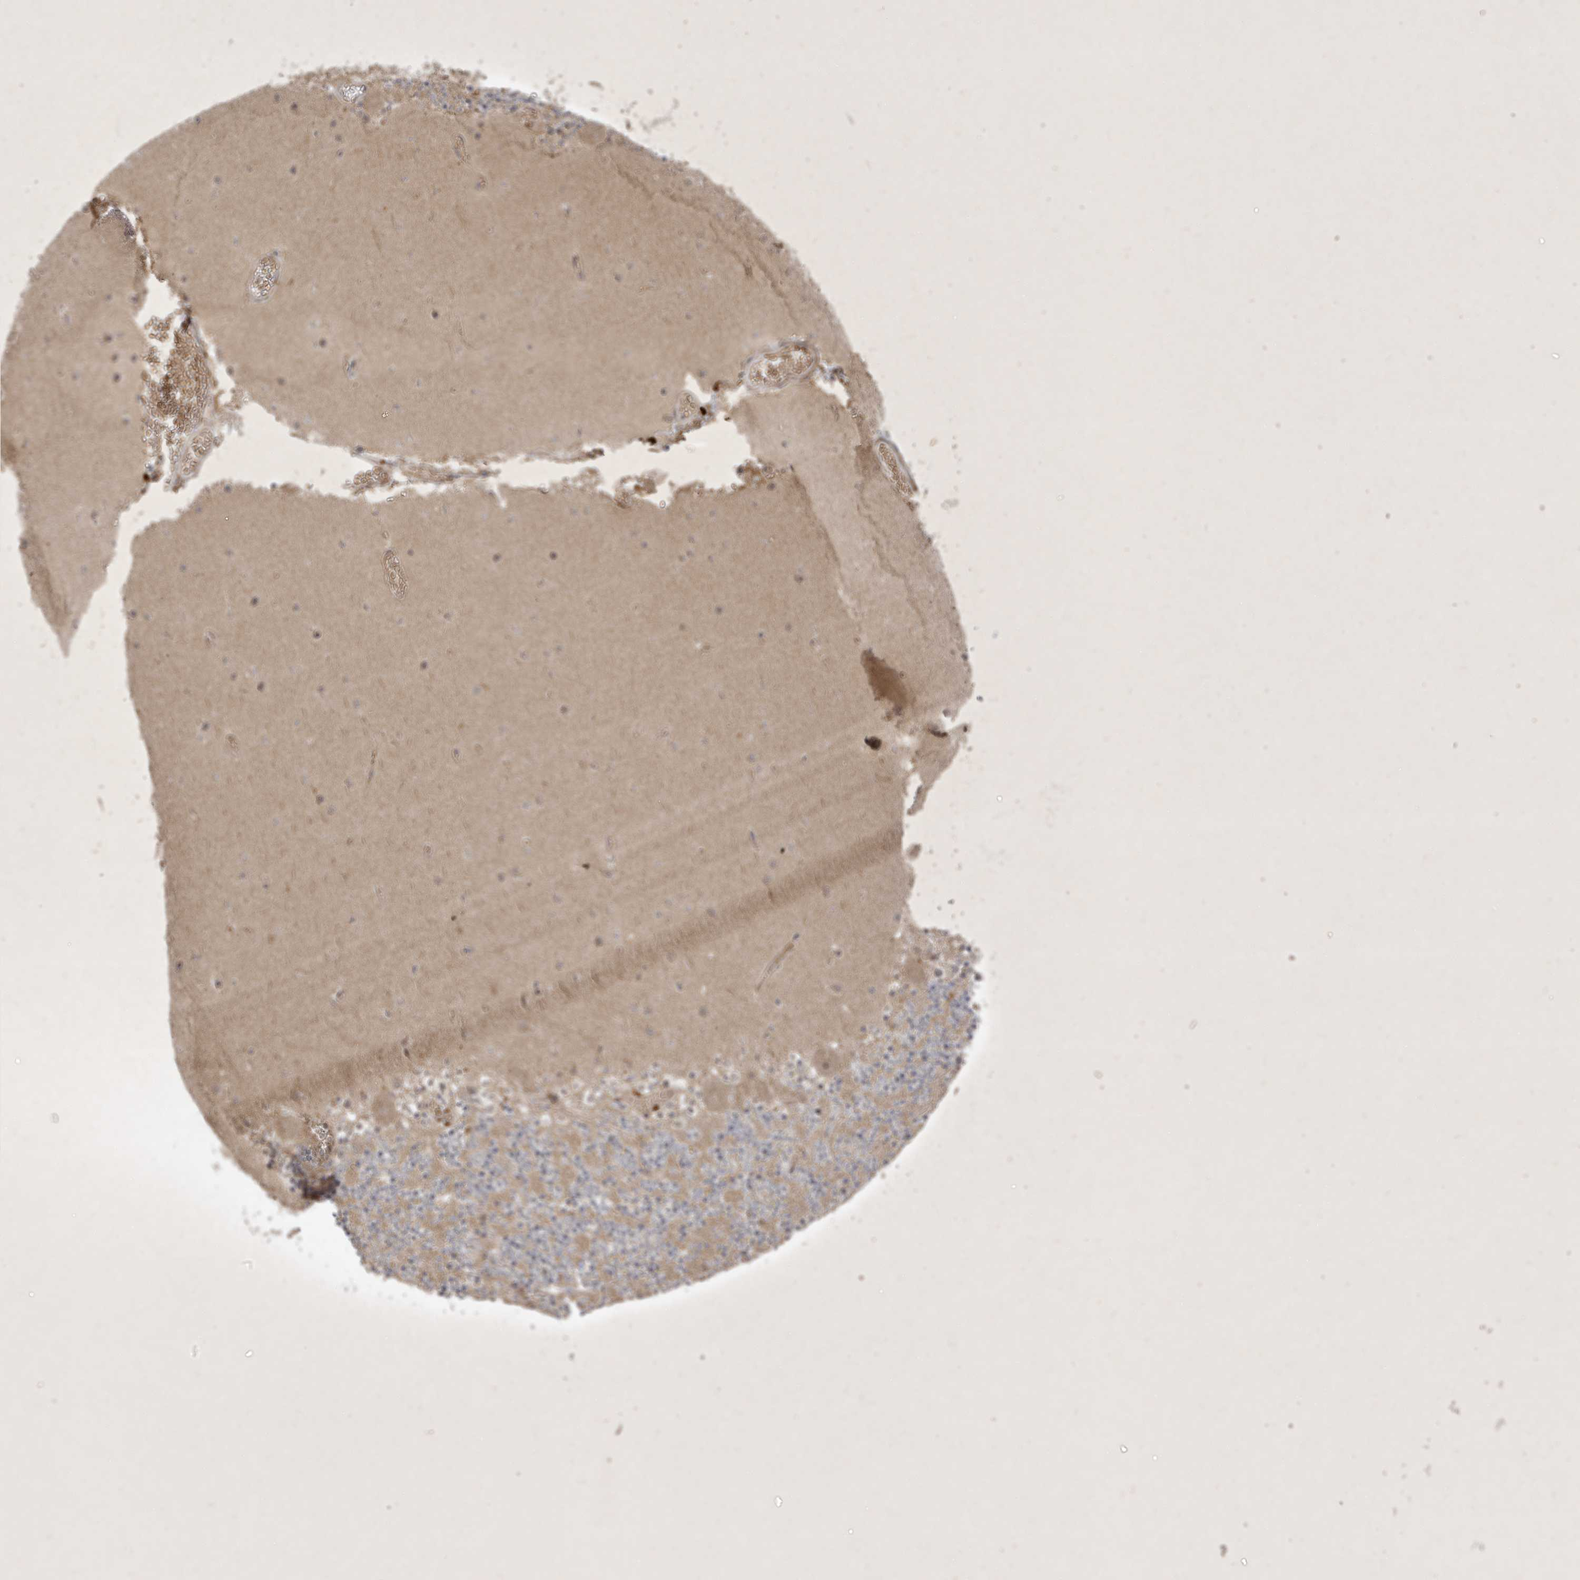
{"staining": {"intensity": "moderate", "quantity": ">75%", "location": "cytoplasmic/membranous"}, "tissue": "cerebellum", "cell_type": "Cells in granular layer", "image_type": "normal", "snomed": [{"axis": "morphology", "description": "Normal tissue, NOS"}, {"axis": "topography", "description": "Cerebellum"}], "caption": "Immunohistochemistry (DAB (3,3'-diaminobenzidine)) staining of unremarkable human cerebellum displays moderate cytoplasmic/membranous protein positivity in about >75% of cells in granular layer.", "gene": "FAM83C", "patient": {"sex": "female", "age": 28}}